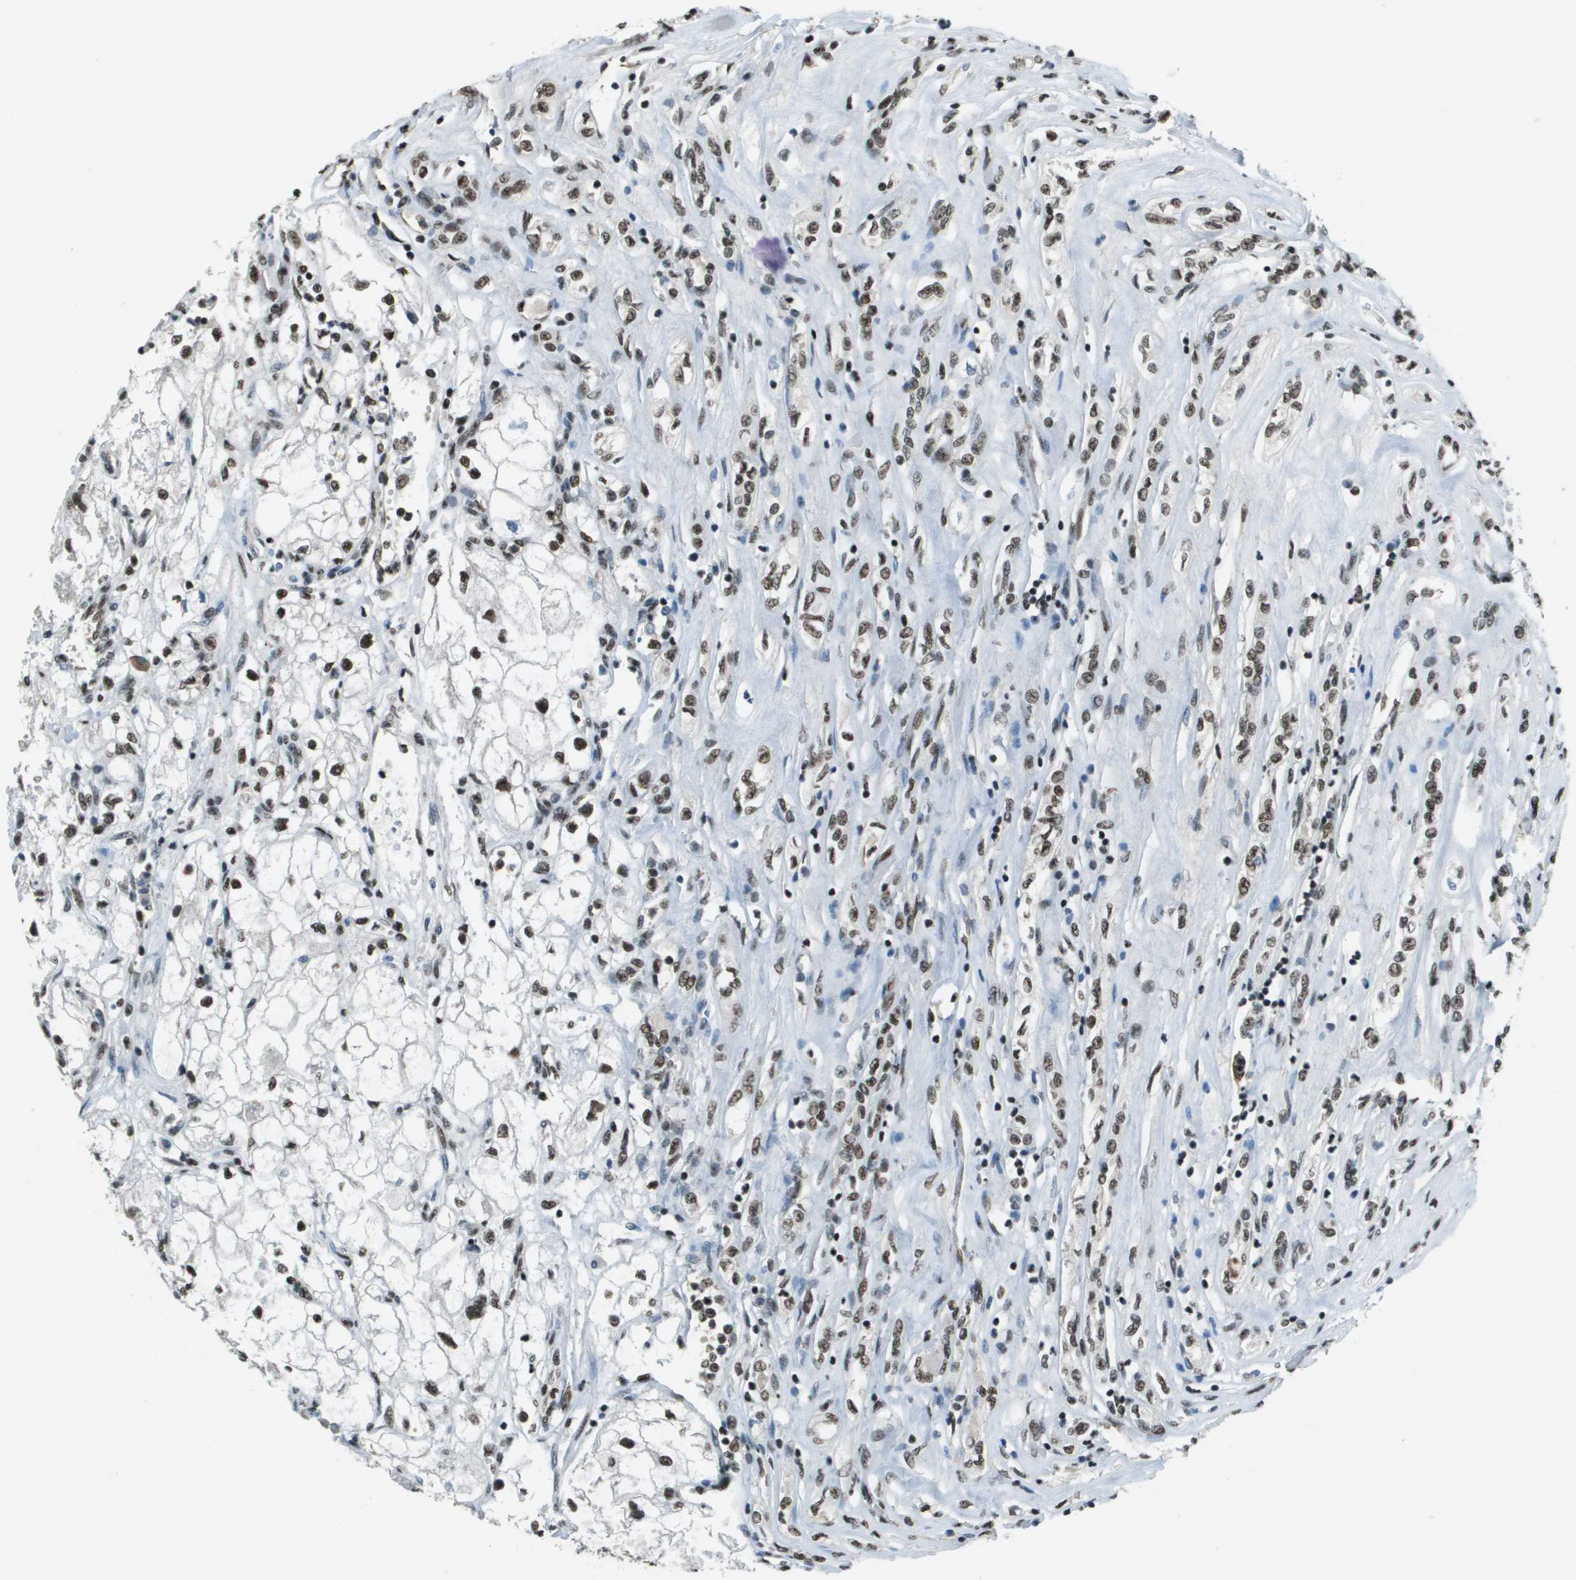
{"staining": {"intensity": "moderate", "quantity": ">75%", "location": "nuclear"}, "tissue": "renal cancer", "cell_type": "Tumor cells", "image_type": "cancer", "snomed": [{"axis": "morphology", "description": "Adenocarcinoma, NOS"}, {"axis": "topography", "description": "Kidney"}], "caption": "The photomicrograph reveals a brown stain indicating the presence of a protein in the nuclear of tumor cells in adenocarcinoma (renal).", "gene": "DEPDC1", "patient": {"sex": "female", "age": 70}}